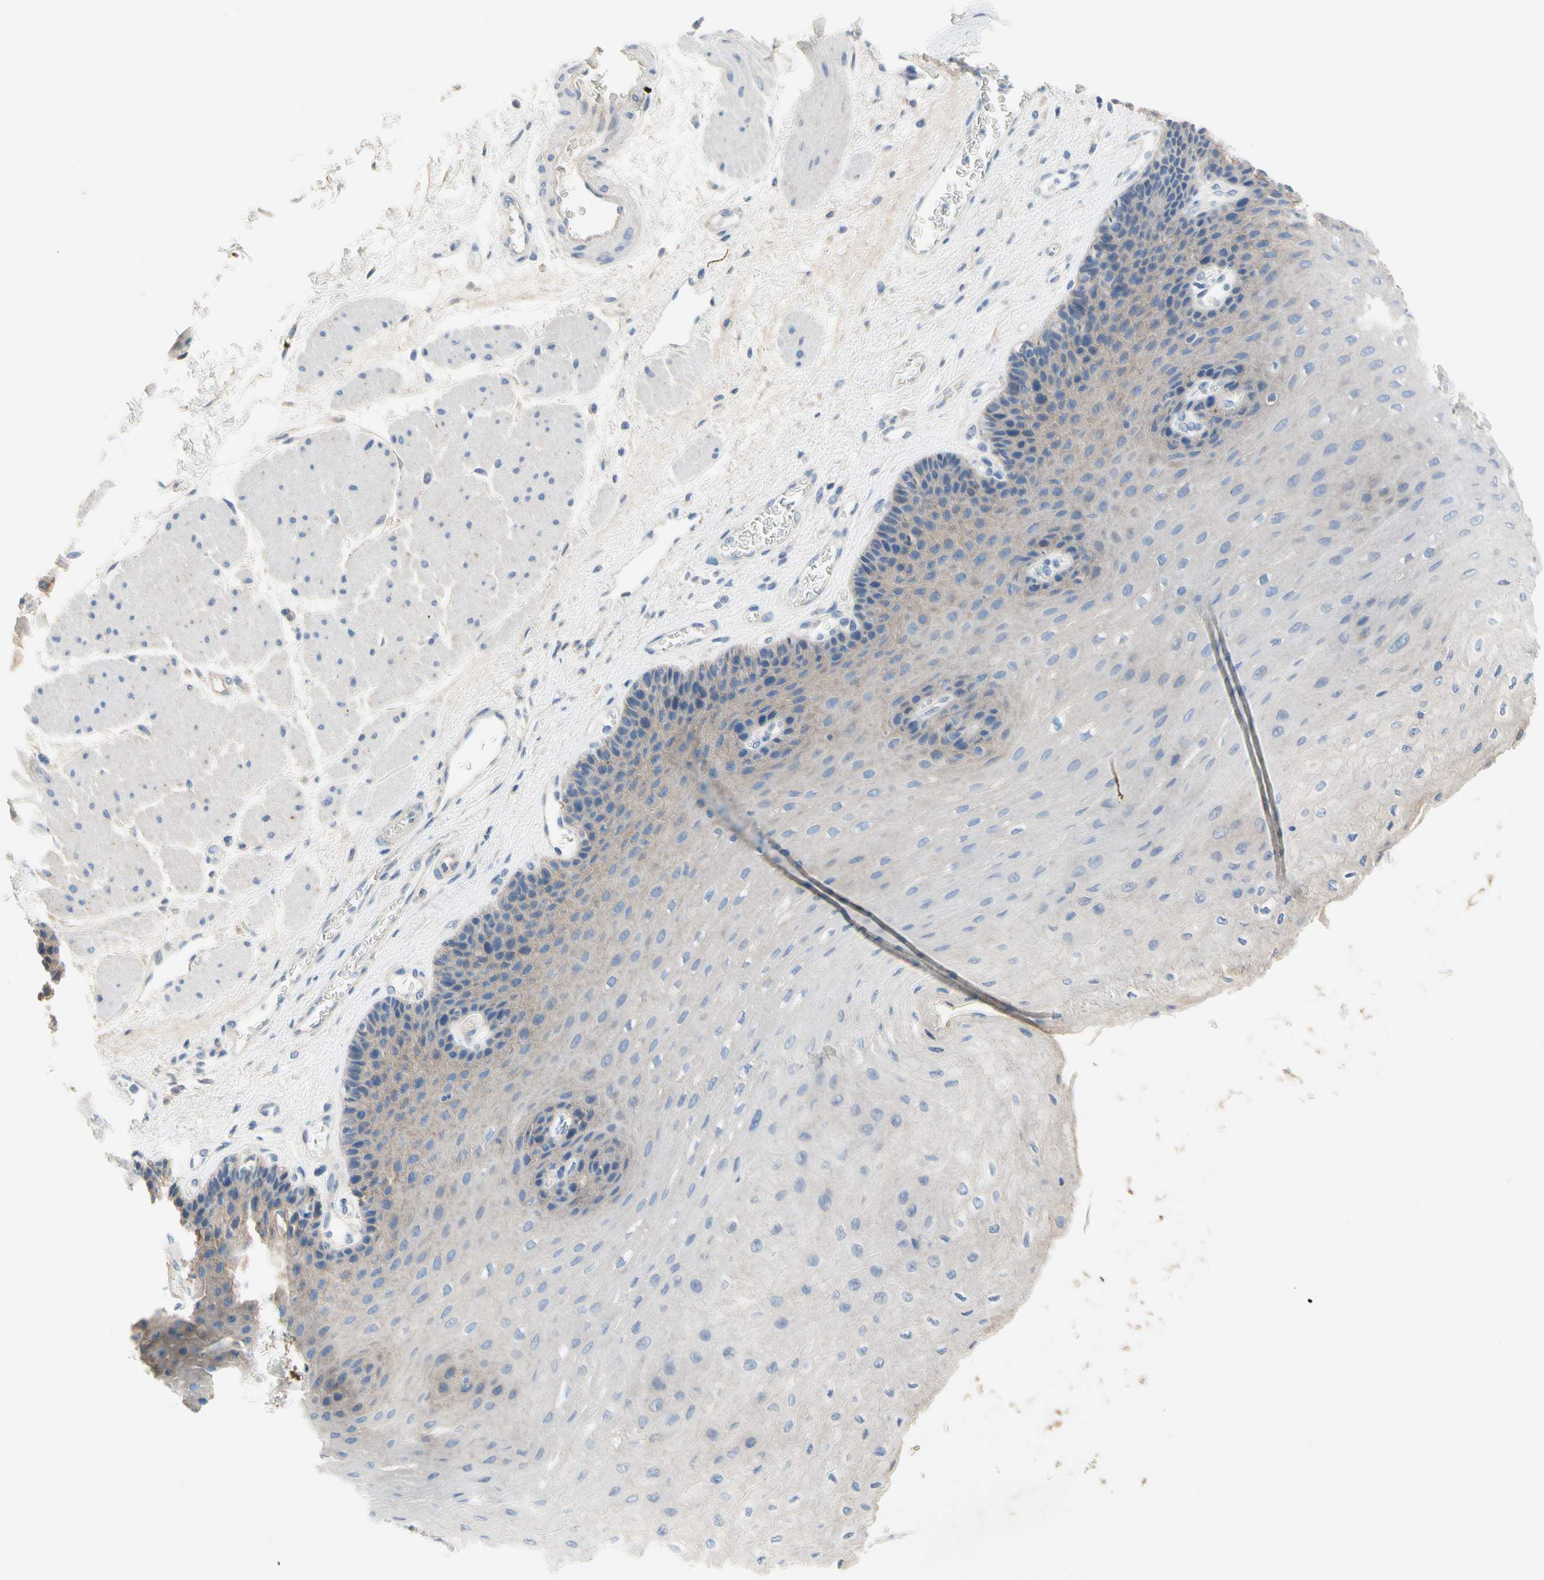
{"staining": {"intensity": "weak", "quantity": "25%-75%", "location": "cytoplasmic/membranous"}, "tissue": "esophagus", "cell_type": "Squamous epithelial cells", "image_type": "normal", "snomed": [{"axis": "morphology", "description": "Normal tissue, NOS"}, {"axis": "topography", "description": "Esophagus"}], "caption": "IHC (DAB (3,3'-diaminobenzidine)) staining of unremarkable esophagus reveals weak cytoplasmic/membranous protein staining in approximately 25%-75% of squamous epithelial cells.", "gene": "CA14", "patient": {"sex": "female", "age": 72}}